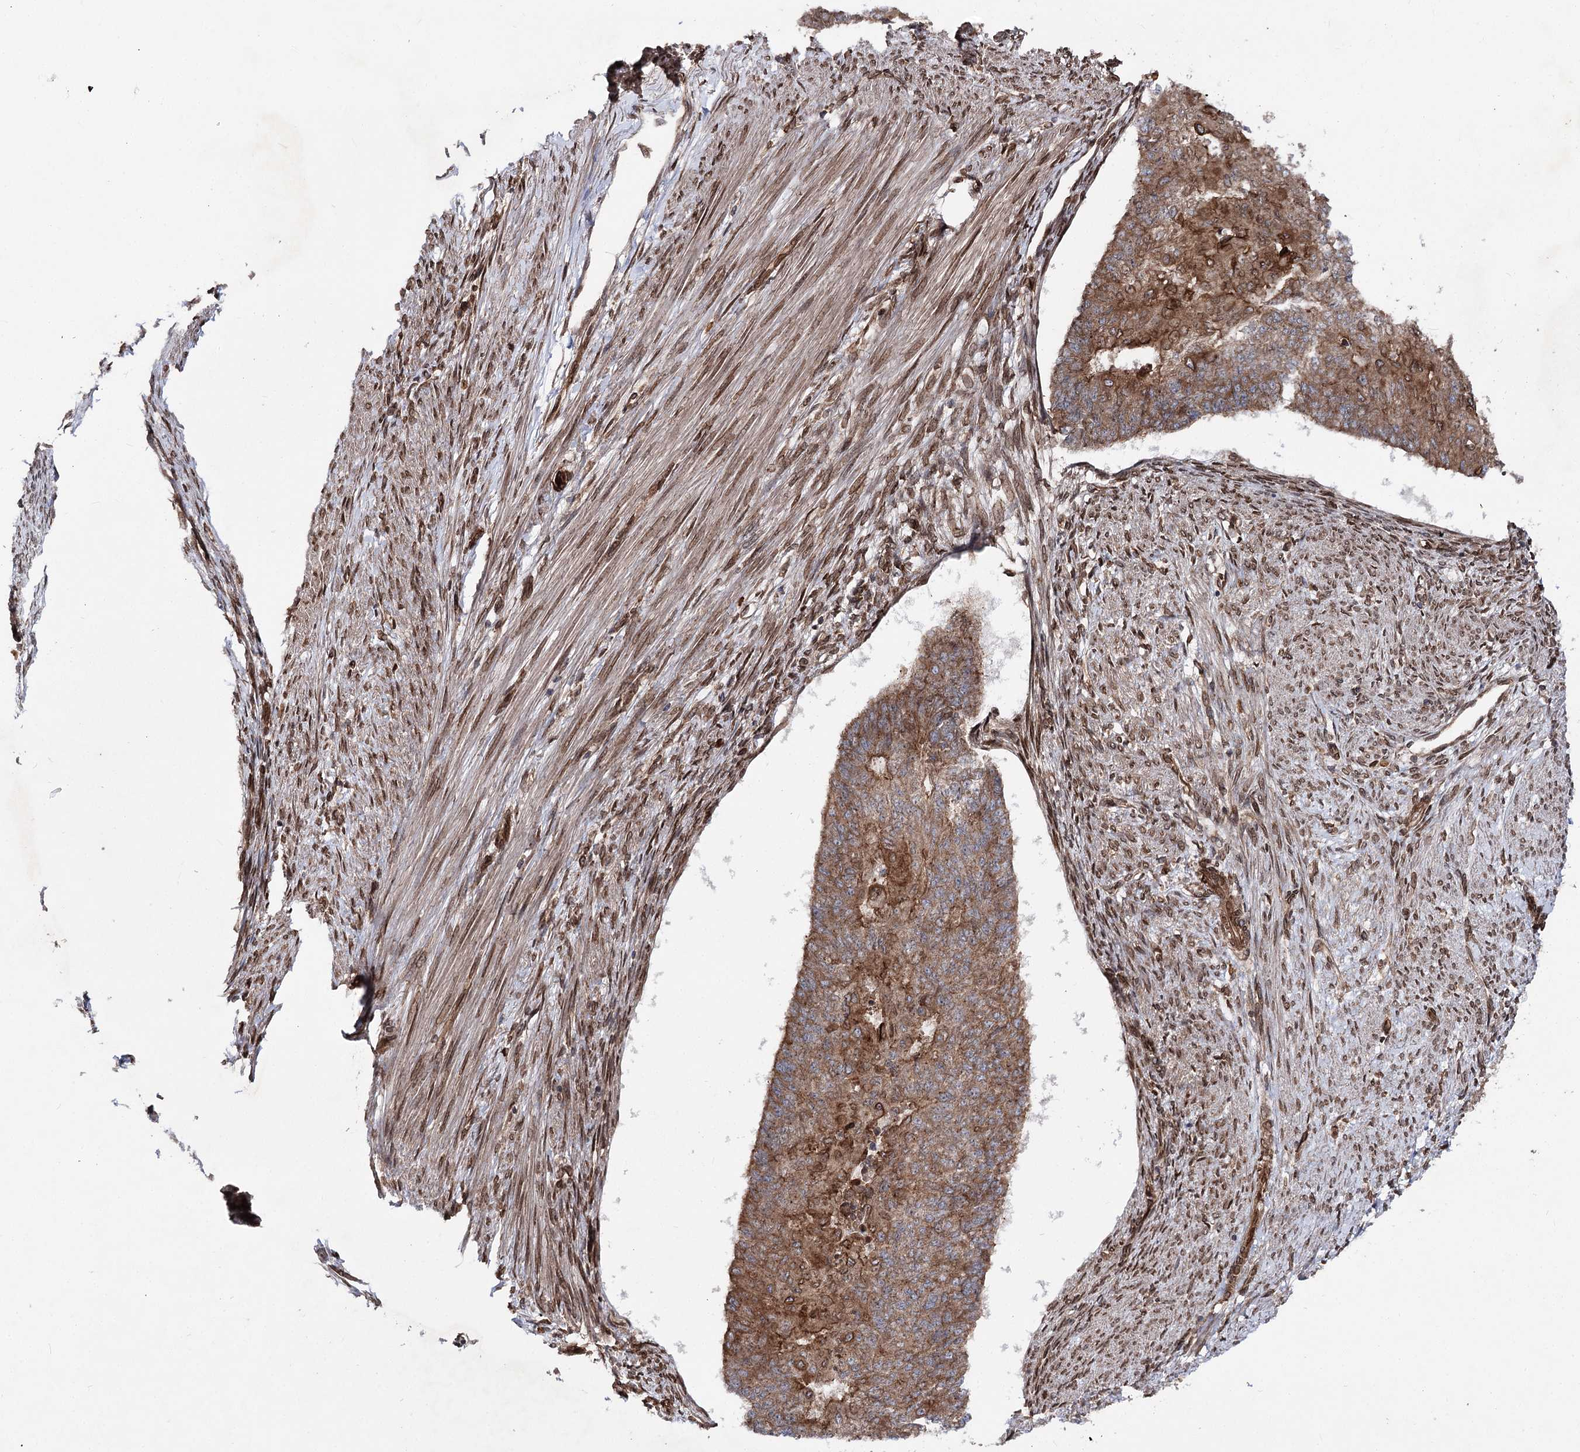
{"staining": {"intensity": "moderate", "quantity": ">75%", "location": "cytoplasmic/membranous"}, "tissue": "endometrial cancer", "cell_type": "Tumor cells", "image_type": "cancer", "snomed": [{"axis": "morphology", "description": "Adenocarcinoma, NOS"}, {"axis": "topography", "description": "Endometrium"}], "caption": "This micrograph displays immunohistochemistry (IHC) staining of human adenocarcinoma (endometrial), with medium moderate cytoplasmic/membranous staining in approximately >75% of tumor cells.", "gene": "FGFR1OP2", "patient": {"sex": "female", "age": 32}}